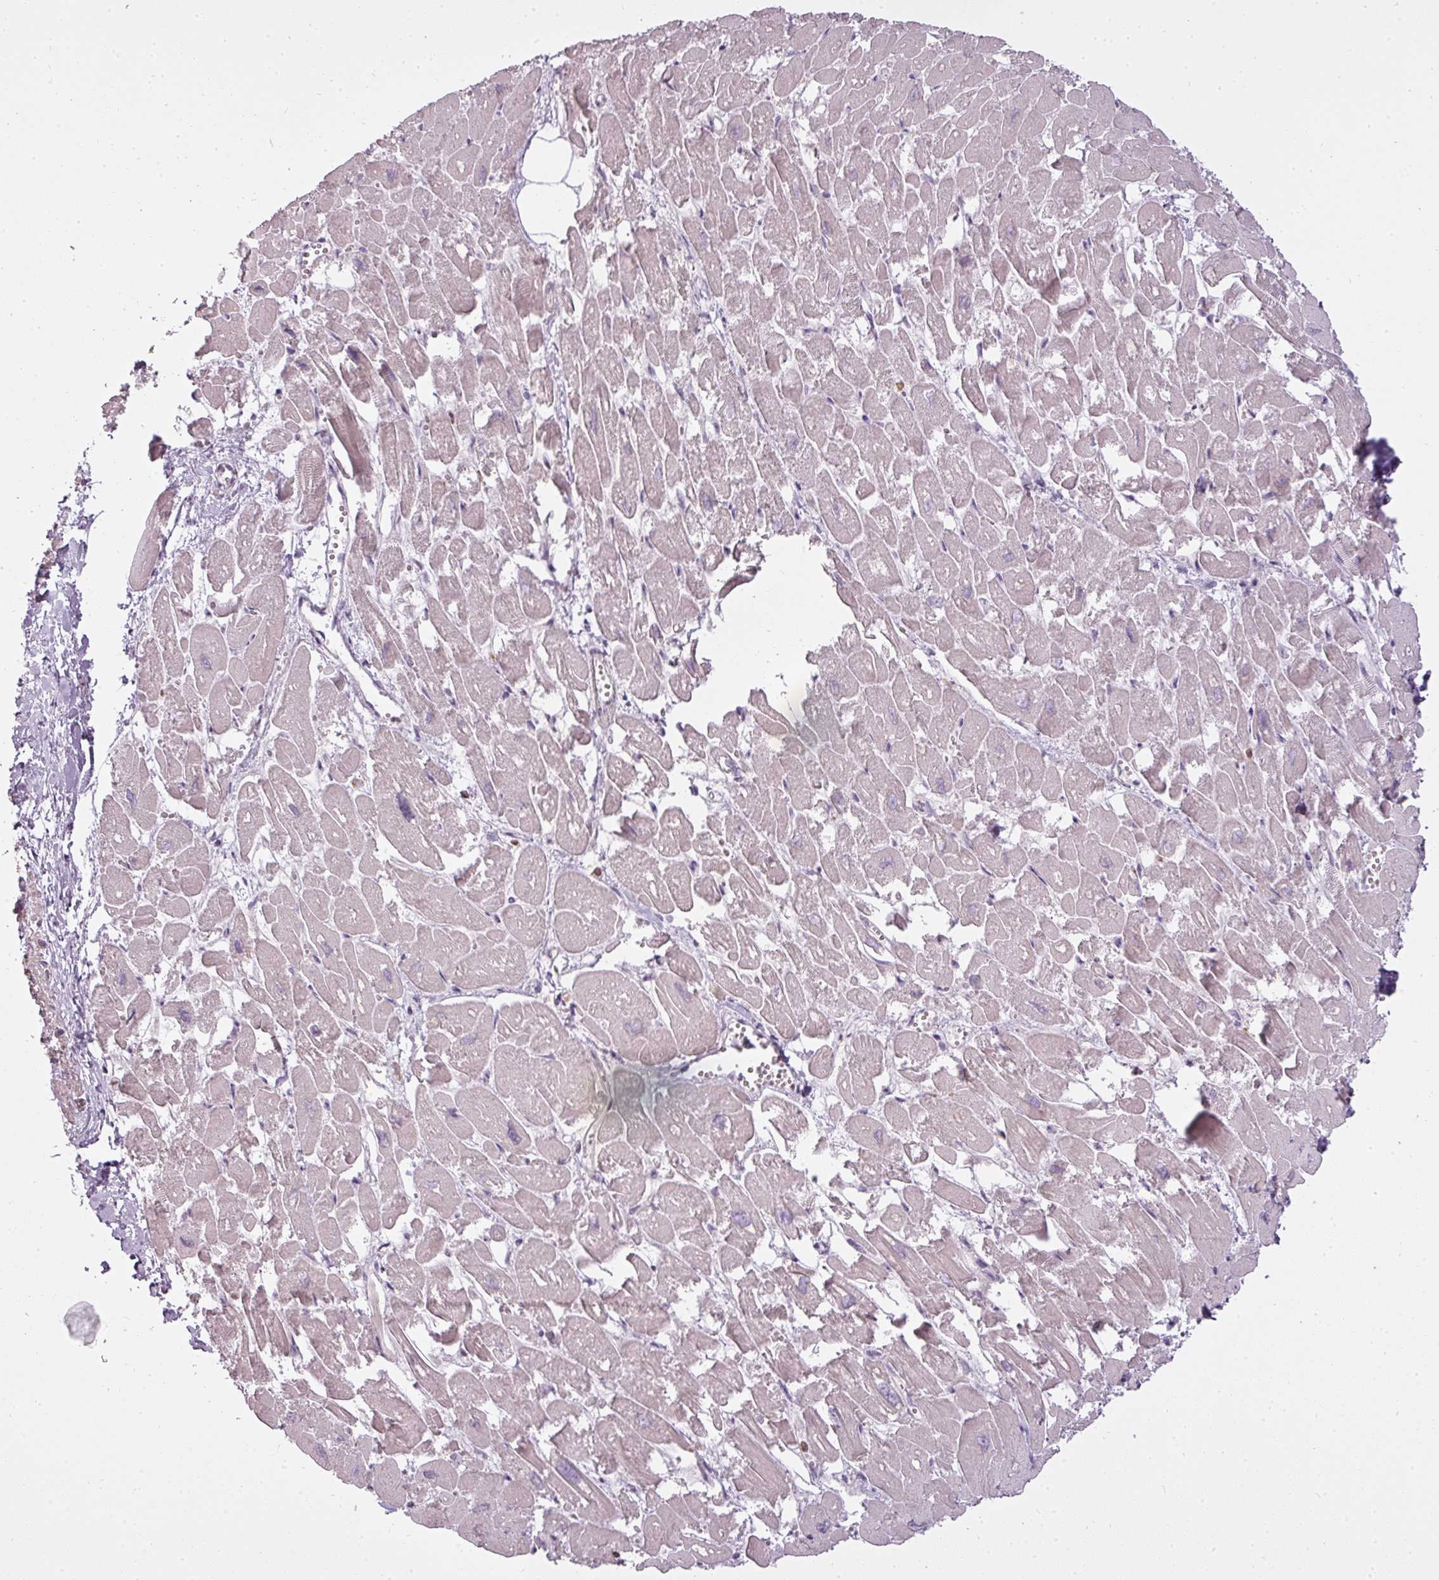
{"staining": {"intensity": "weak", "quantity": "<25%", "location": "cytoplasmic/membranous"}, "tissue": "heart muscle", "cell_type": "Cardiomyocytes", "image_type": "normal", "snomed": [{"axis": "morphology", "description": "Normal tissue, NOS"}, {"axis": "topography", "description": "Heart"}], "caption": "This is a histopathology image of immunohistochemistry (IHC) staining of benign heart muscle, which shows no expression in cardiomyocytes.", "gene": "STK4", "patient": {"sex": "male", "age": 54}}